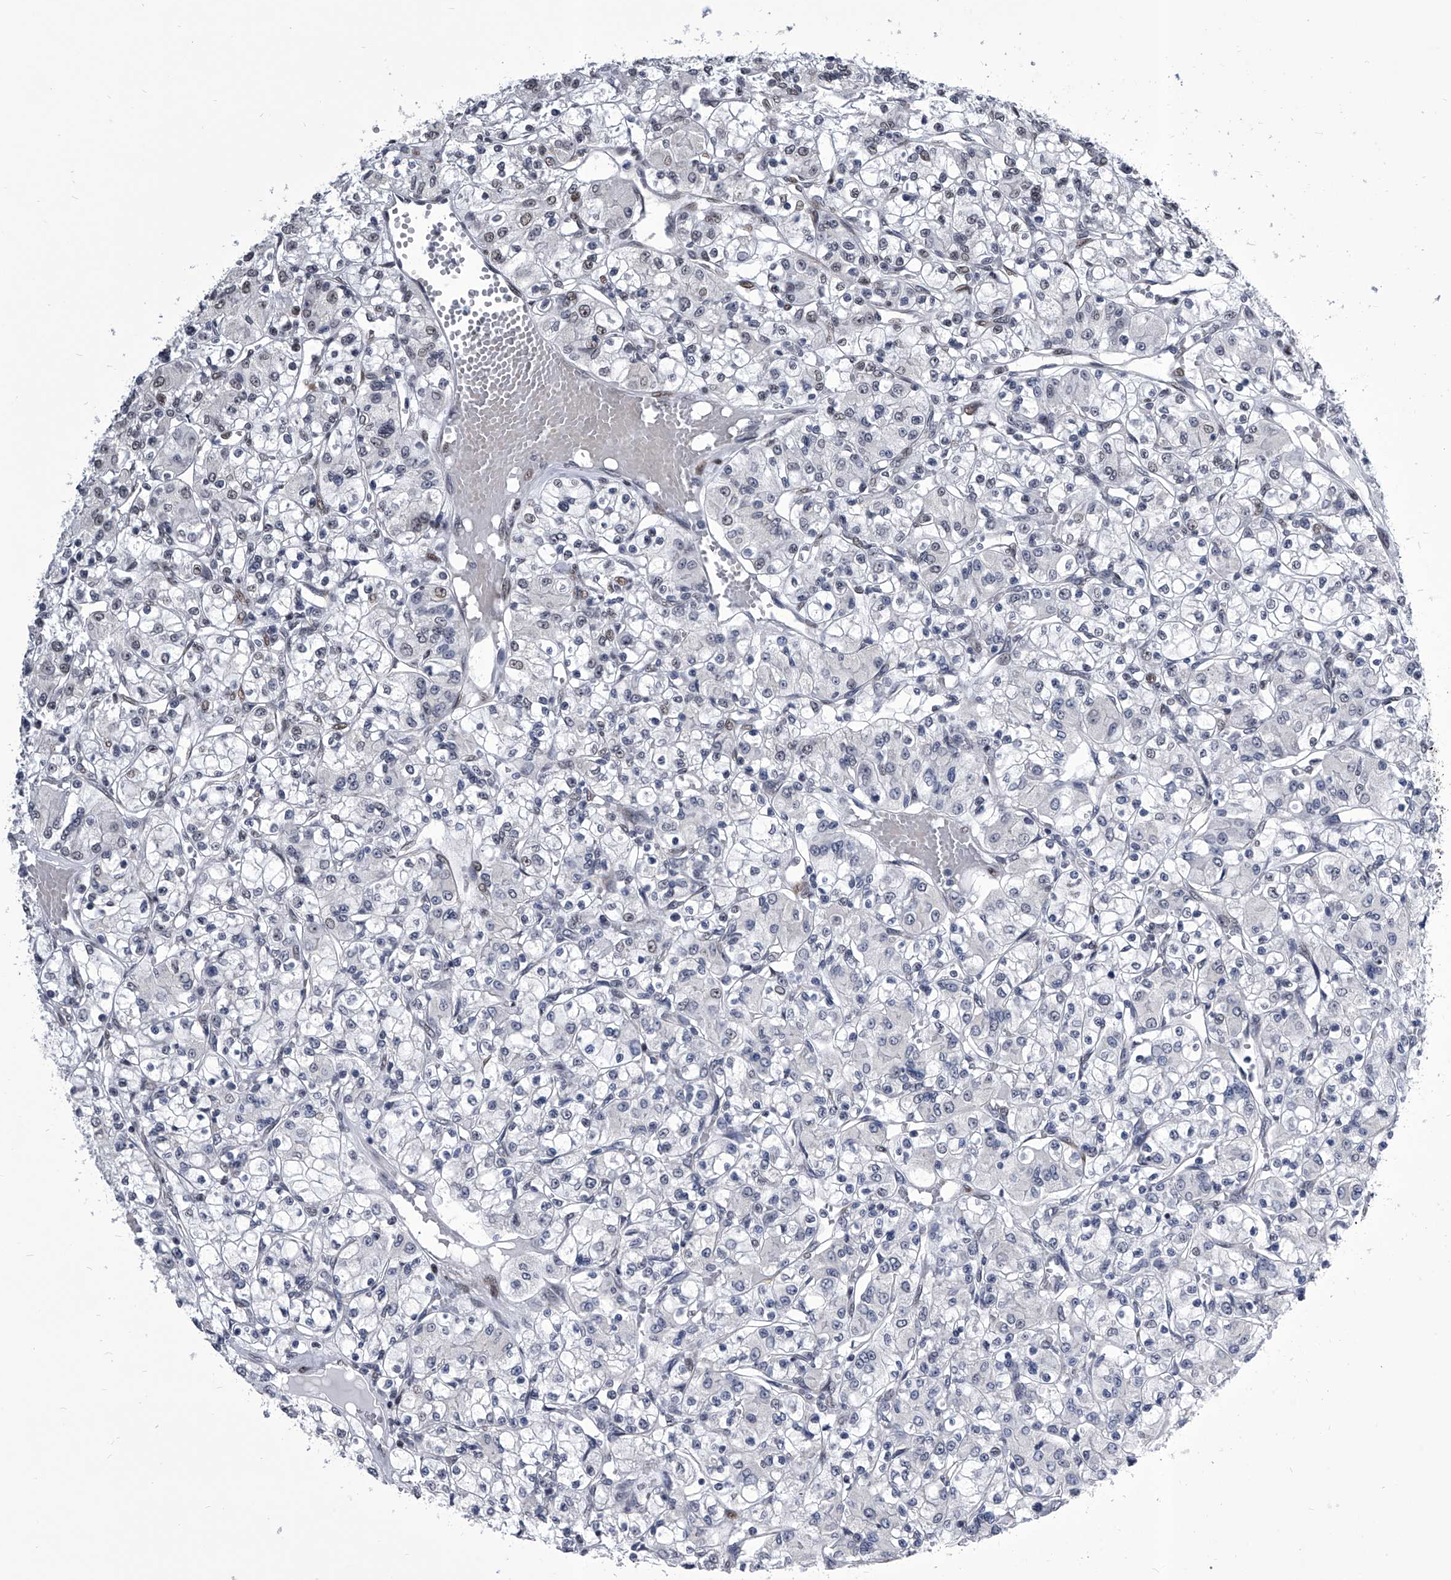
{"staining": {"intensity": "negative", "quantity": "none", "location": "none"}, "tissue": "renal cancer", "cell_type": "Tumor cells", "image_type": "cancer", "snomed": [{"axis": "morphology", "description": "Adenocarcinoma, NOS"}, {"axis": "topography", "description": "Kidney"}], "caption": "The photomicrograph displays no staining of tumor cells in renal adenocarcinoma. (Stains: DAB (3,3'-diaminobenzidine) immunohistochemistry (IHC) with hematoxylin counter stain, Microscopy: brightfield microscopy at high magnification).", "gene": "CMTR1", "patient": {"sex": "female", "age": 59}}